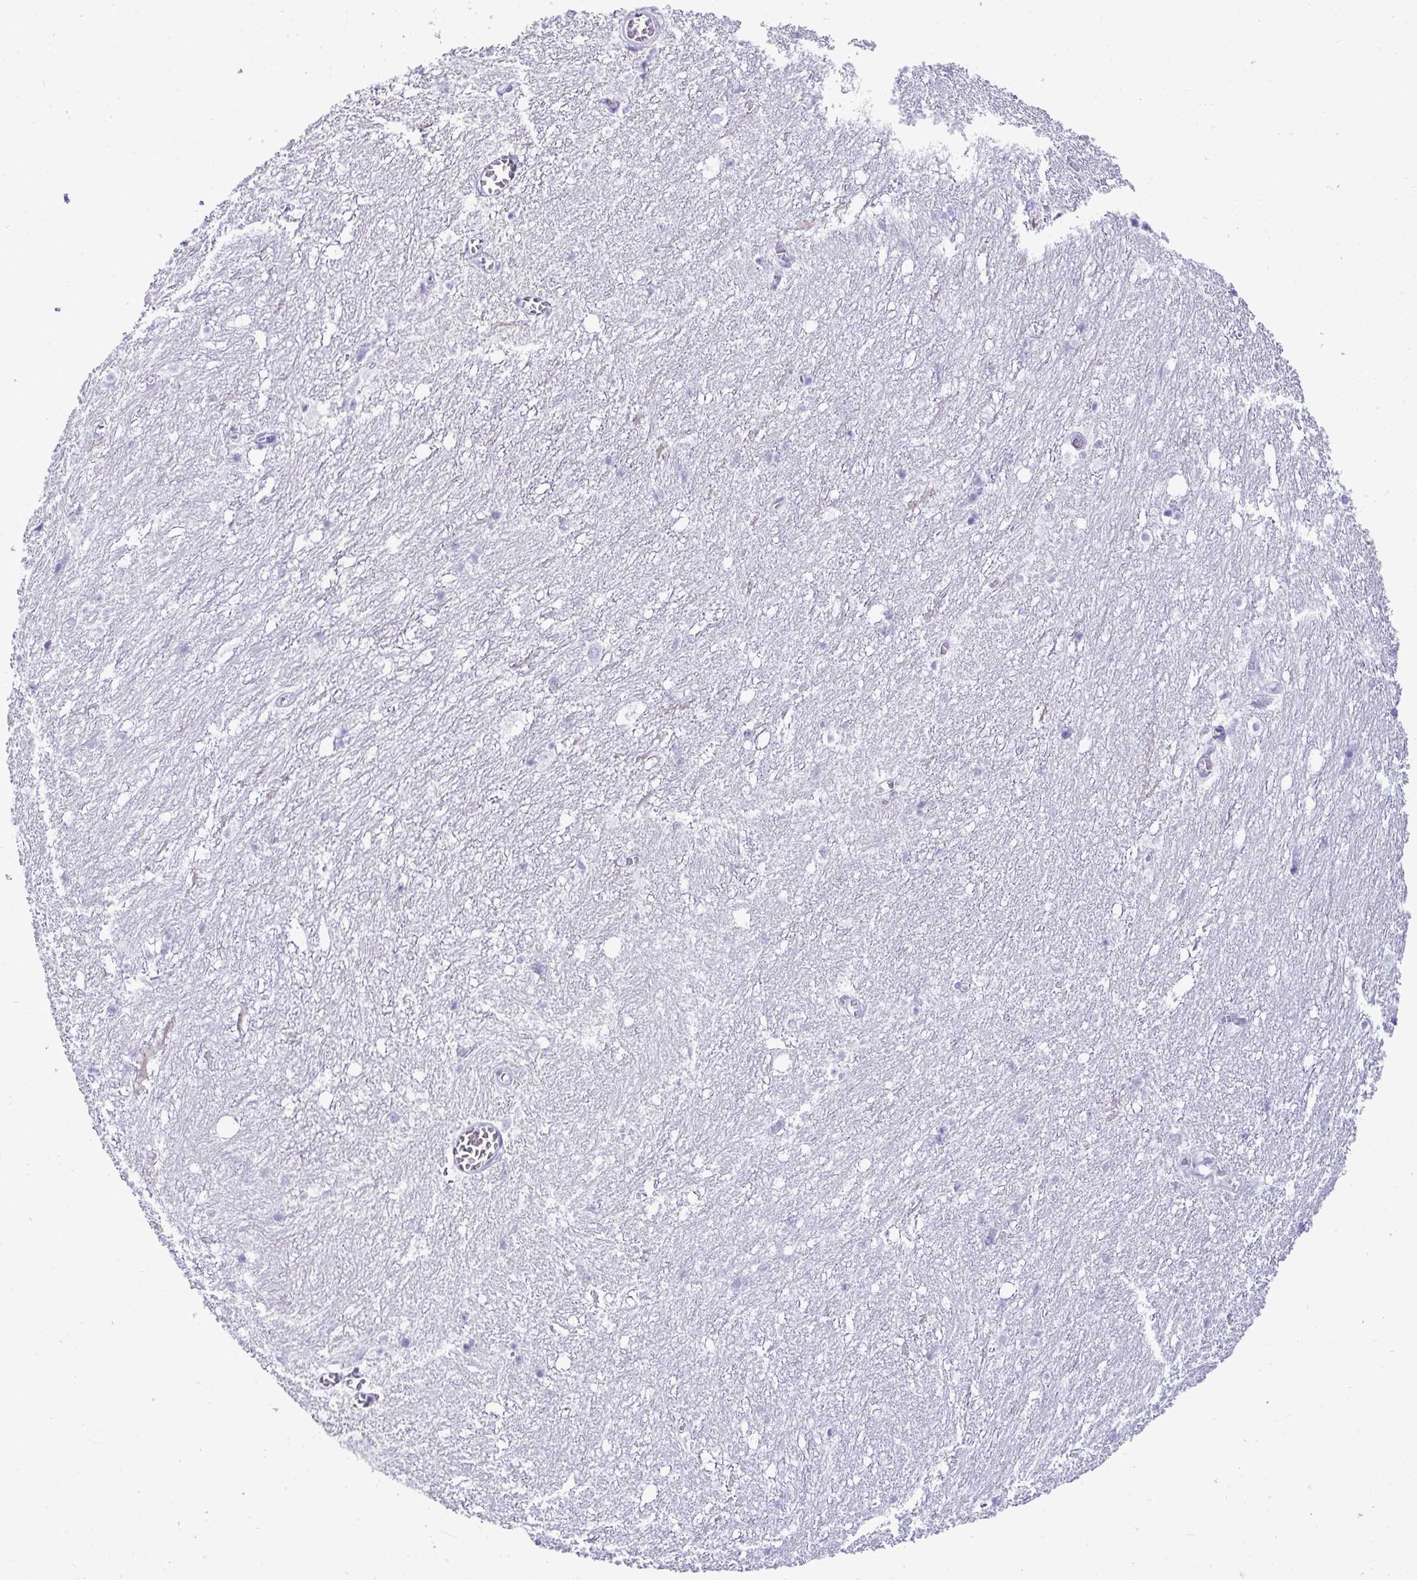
{"staining": {"intensity": "negative", "quantity": "none", "location": "none"}, "tissue": "hippocampus", "cell_type": "Glial cells", "image_type": "normal", "snomed": [{"axis": "morphology", "description": "Normal tissue, NOS"}, {"axis": "topography", "description": "Hippocampus"}], "caption": "Immunohistochemistry (IHC) photomicrograph of unremarkable hippocampus stained for a protein (brown), which shows no staining in glial cells.", "gene": "HSPB6", "patient": {"sex": "female", "age": 52}}